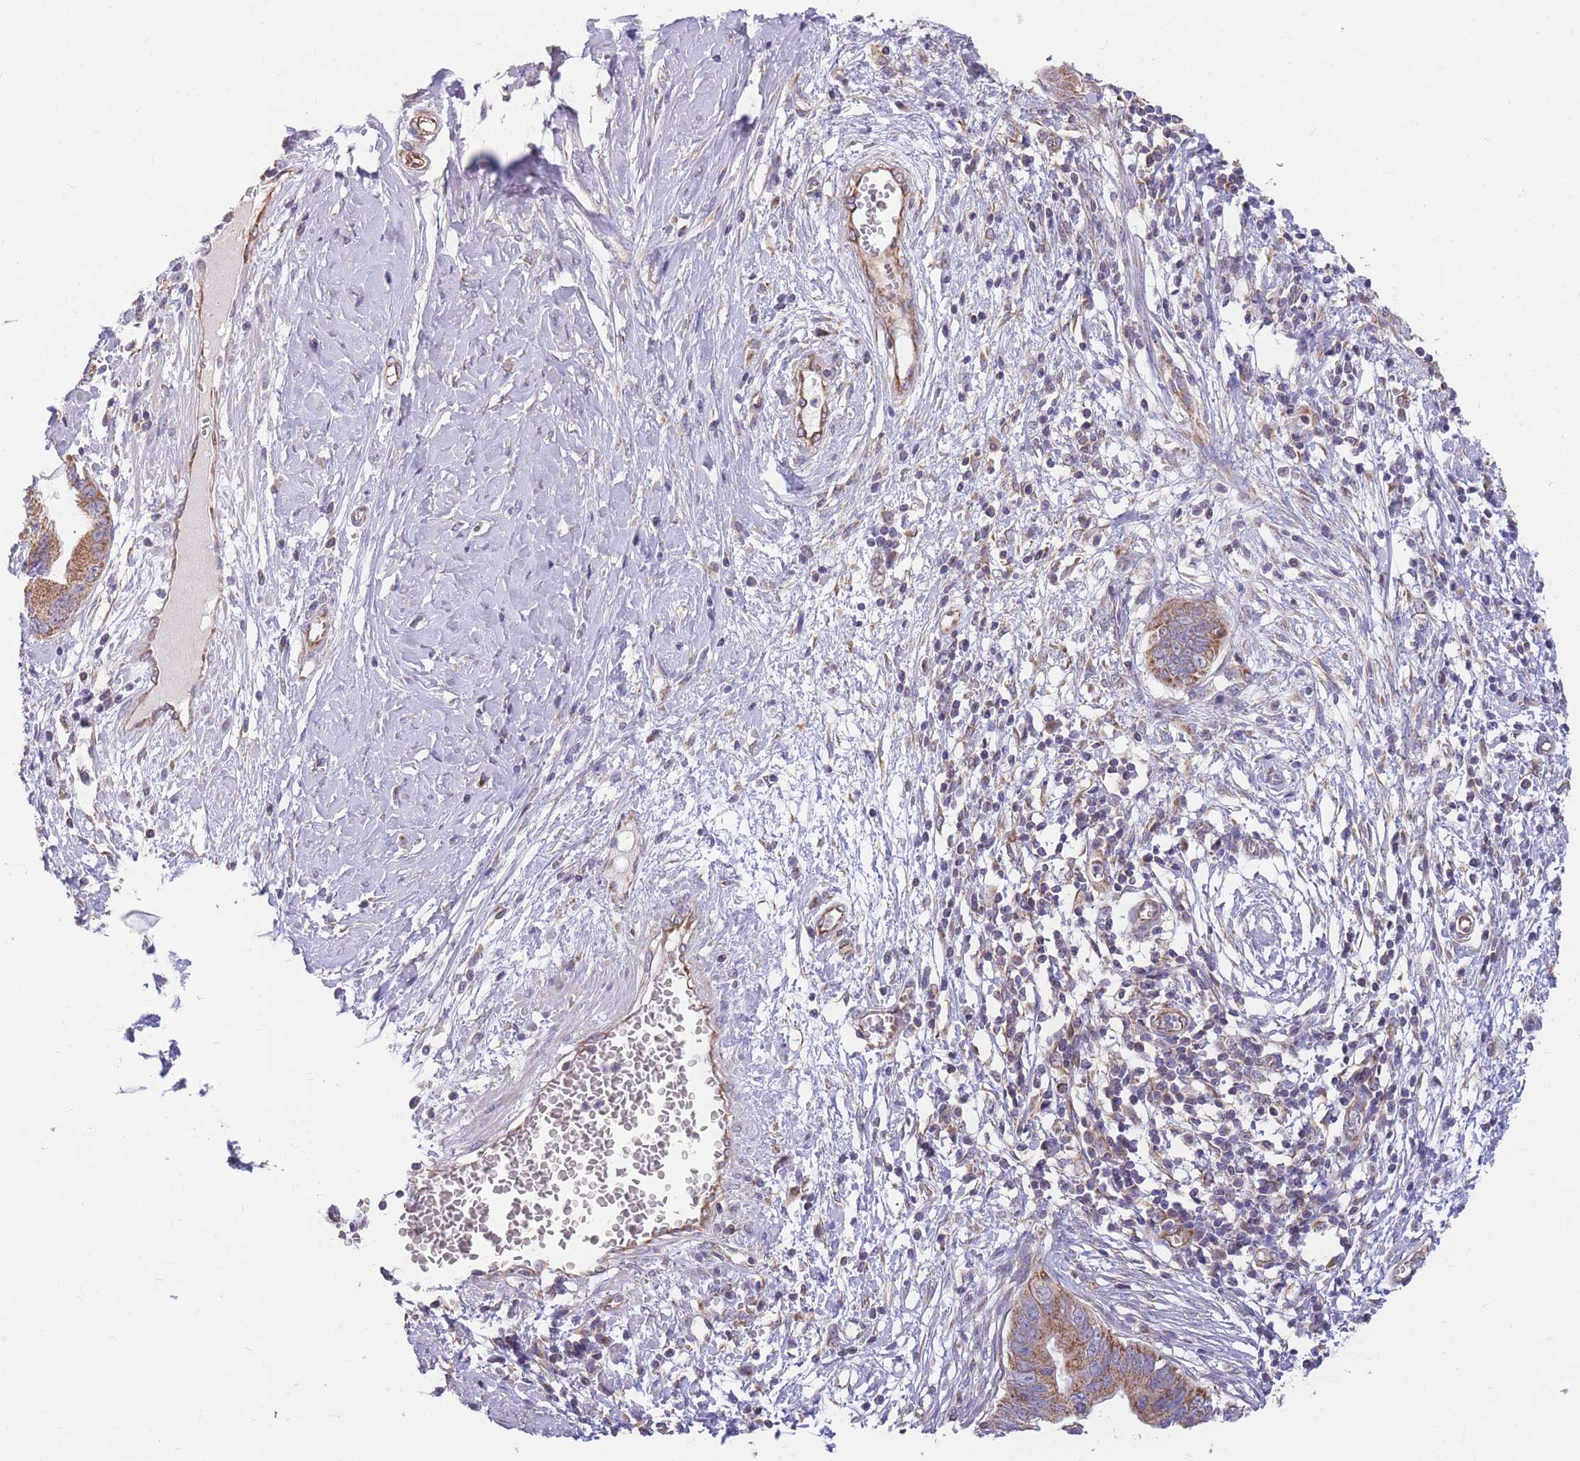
{"staining": {"intensity": "moderate", "quantity": ">75%", "location": "cytoplasmic/membranous"}, "tissue": "cervical cancer", "cell_type": "Tumor cells", "image_type": "cancer", "snomed": [{"axis": "morphology", "description": "Adenocarcinoma, NOS"}, {"axis": "topography", "description": "Cervix"}], "caption": "Tumor cells demonstrate moderate cytoplasmic/membranous positivity in about >75% of cells in cervical adenocarcinoma.", "gene": "MRPS9", "patient": {"sex": "female", "age": 44}}